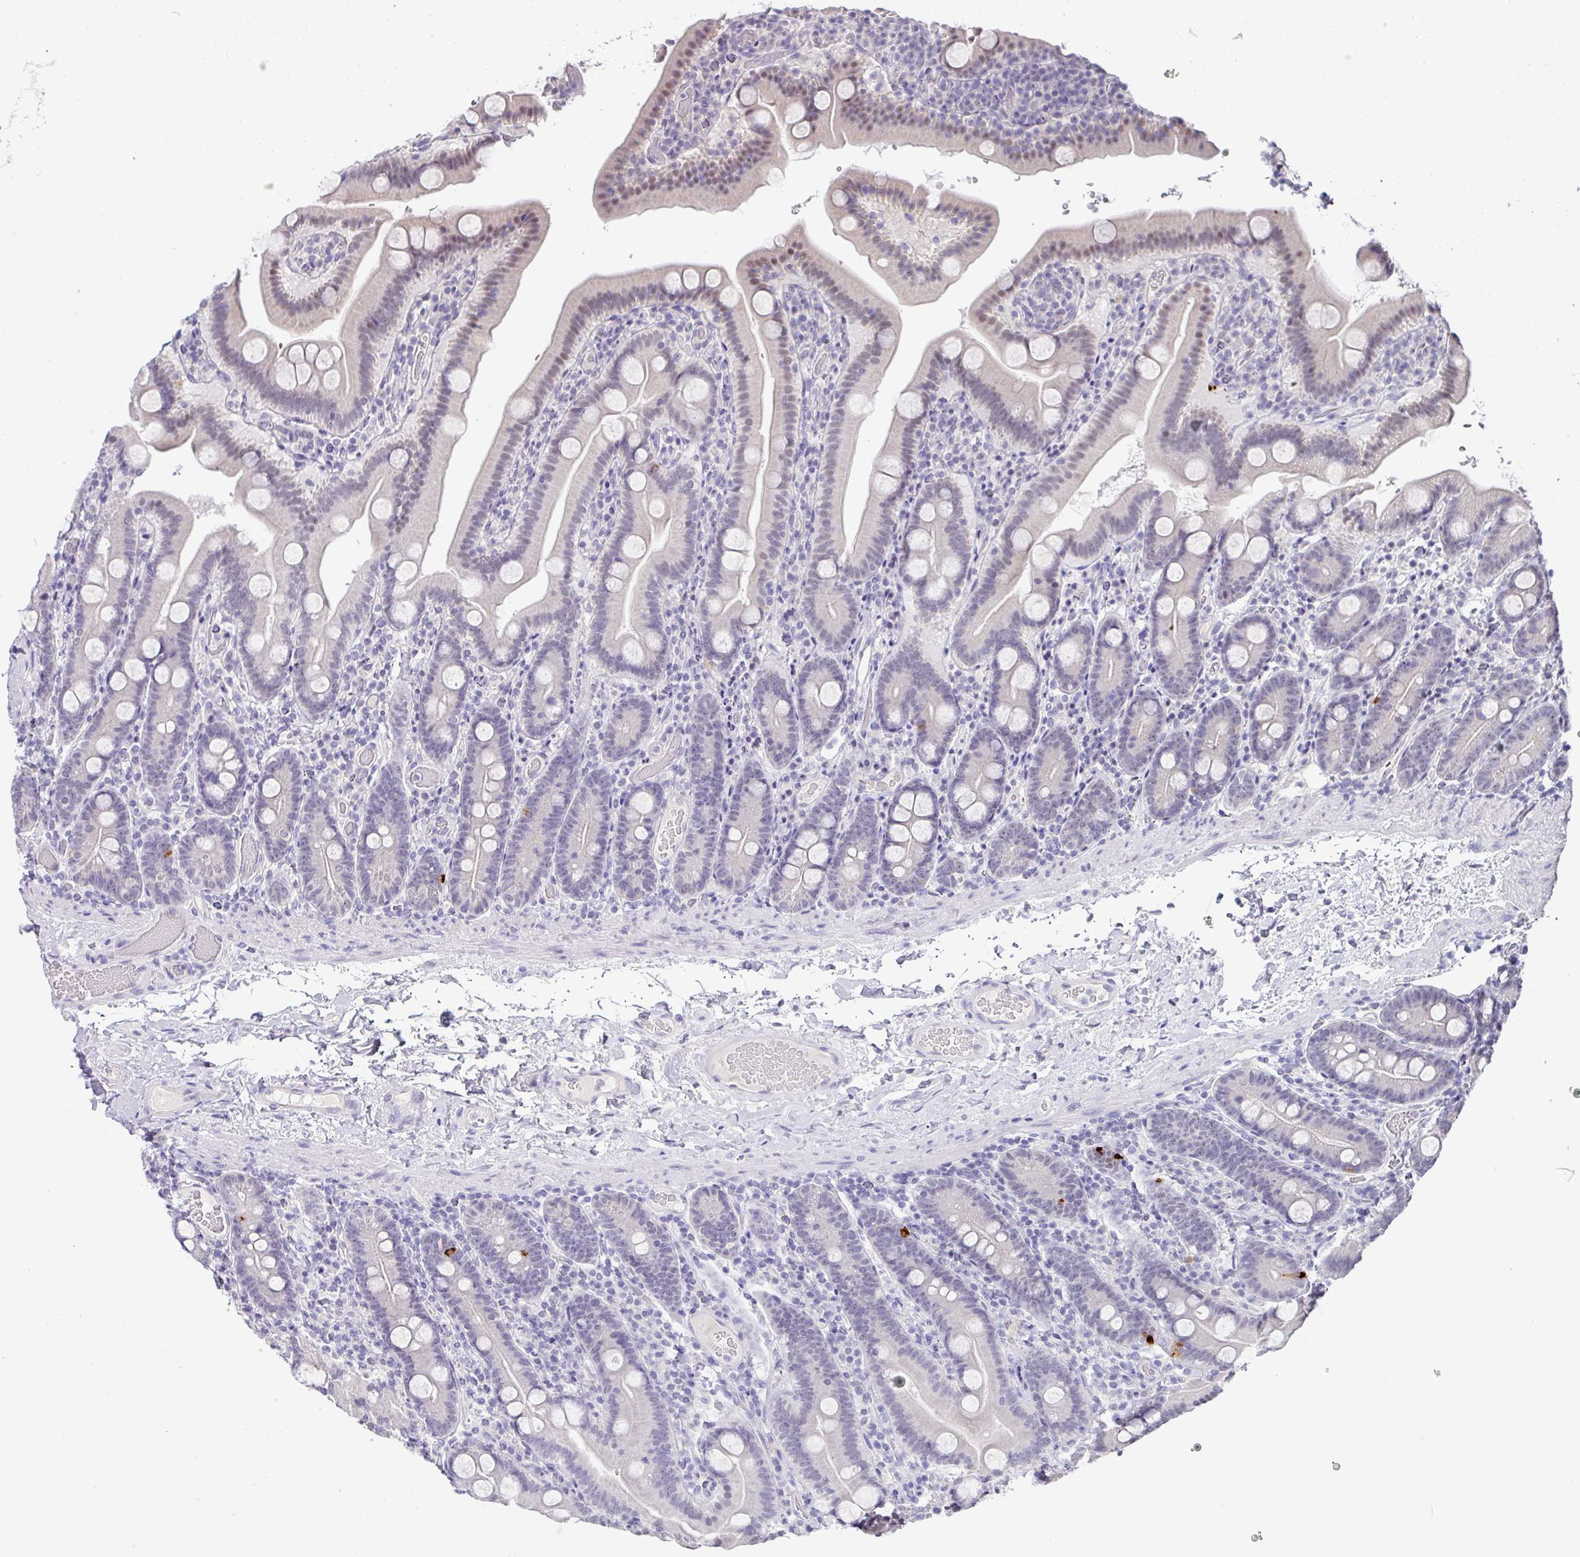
{"staining": {"intensity": "strong", "quantity": "<25%", "location": "cytoplasmic/membranous,nuclear"}, "tissue": "duodenum", "cell_type": "Glandular cells", "image_type": "normal", "snomed": [{"axis": "morphology", "description": "Normal tissue, NOS"}, {"axis": "topography", "description": "Duodenum"}], "caption": "Protein expression analysis of benign duodenum reveals strong cytoplasmic/membranous,nuclear staining in approximately <25% of glandular cells. (DAB (3,3'-diaminobenzidine) = brown stain, brightfield microscopy at high magnification).", "gene": "GCG", "patient": {"sex": "male", "age": 55}}